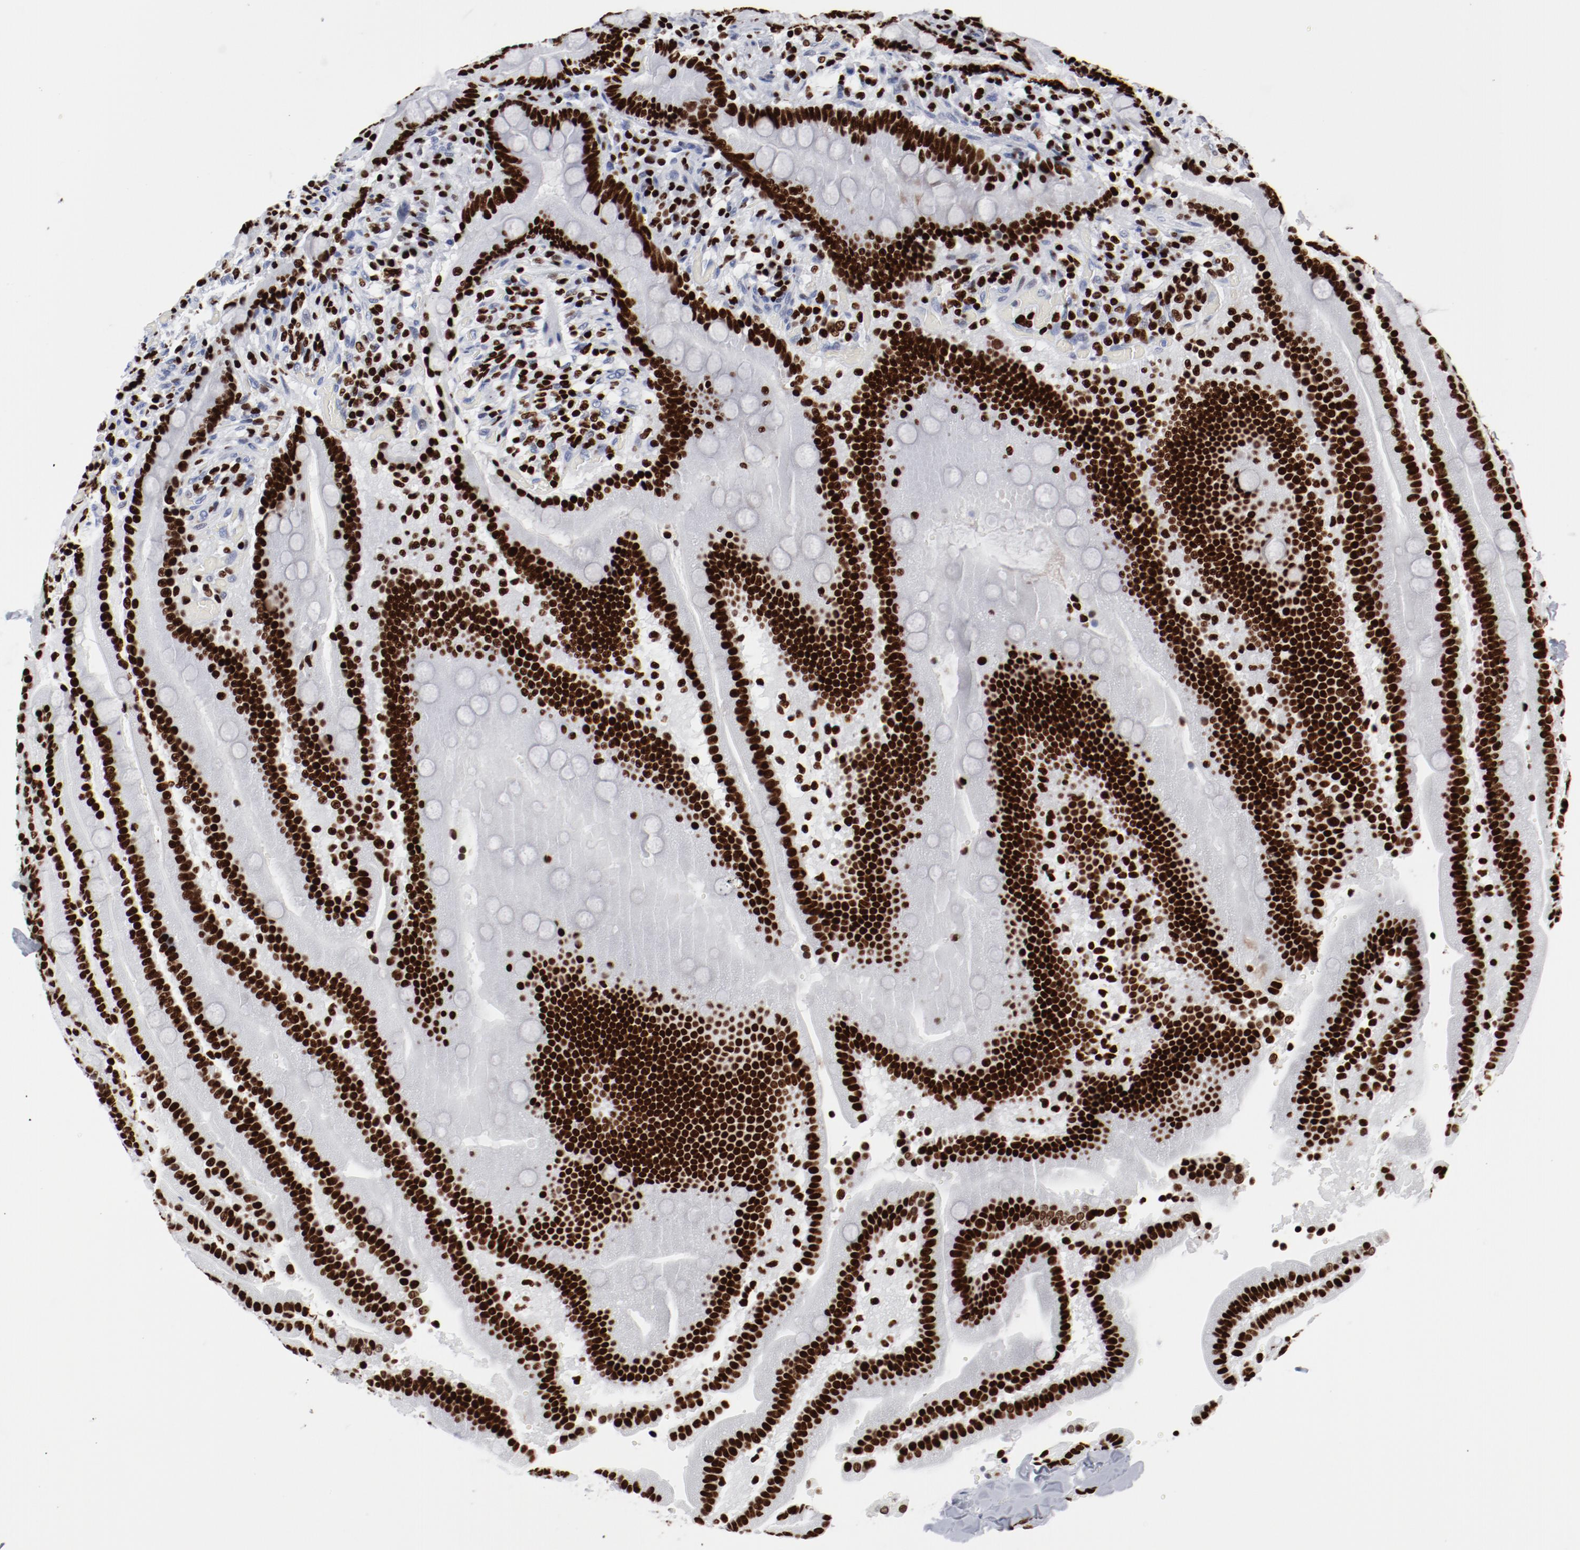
{"staining": {"intensity": "strong", "quantity": ">75%", "location": "nuclear"}, "tissue": "duodenum", "cell_type": "Glandular cells", "image_type": "normal", "snomed": [{"axis": "morphology", "description": "Normal tissue, NOS"}, {"axis": "topography", "description": "Duodenum"}], "caption": "Brown immunohistochemical staining in benign duodenum shows strong nuclear expression in approximately >75% of glandular cells. (IHC, brightfield microscopy, high magnification).", "gene": "SMARCC2", "patient": {"sex": "male", "age": 66}}